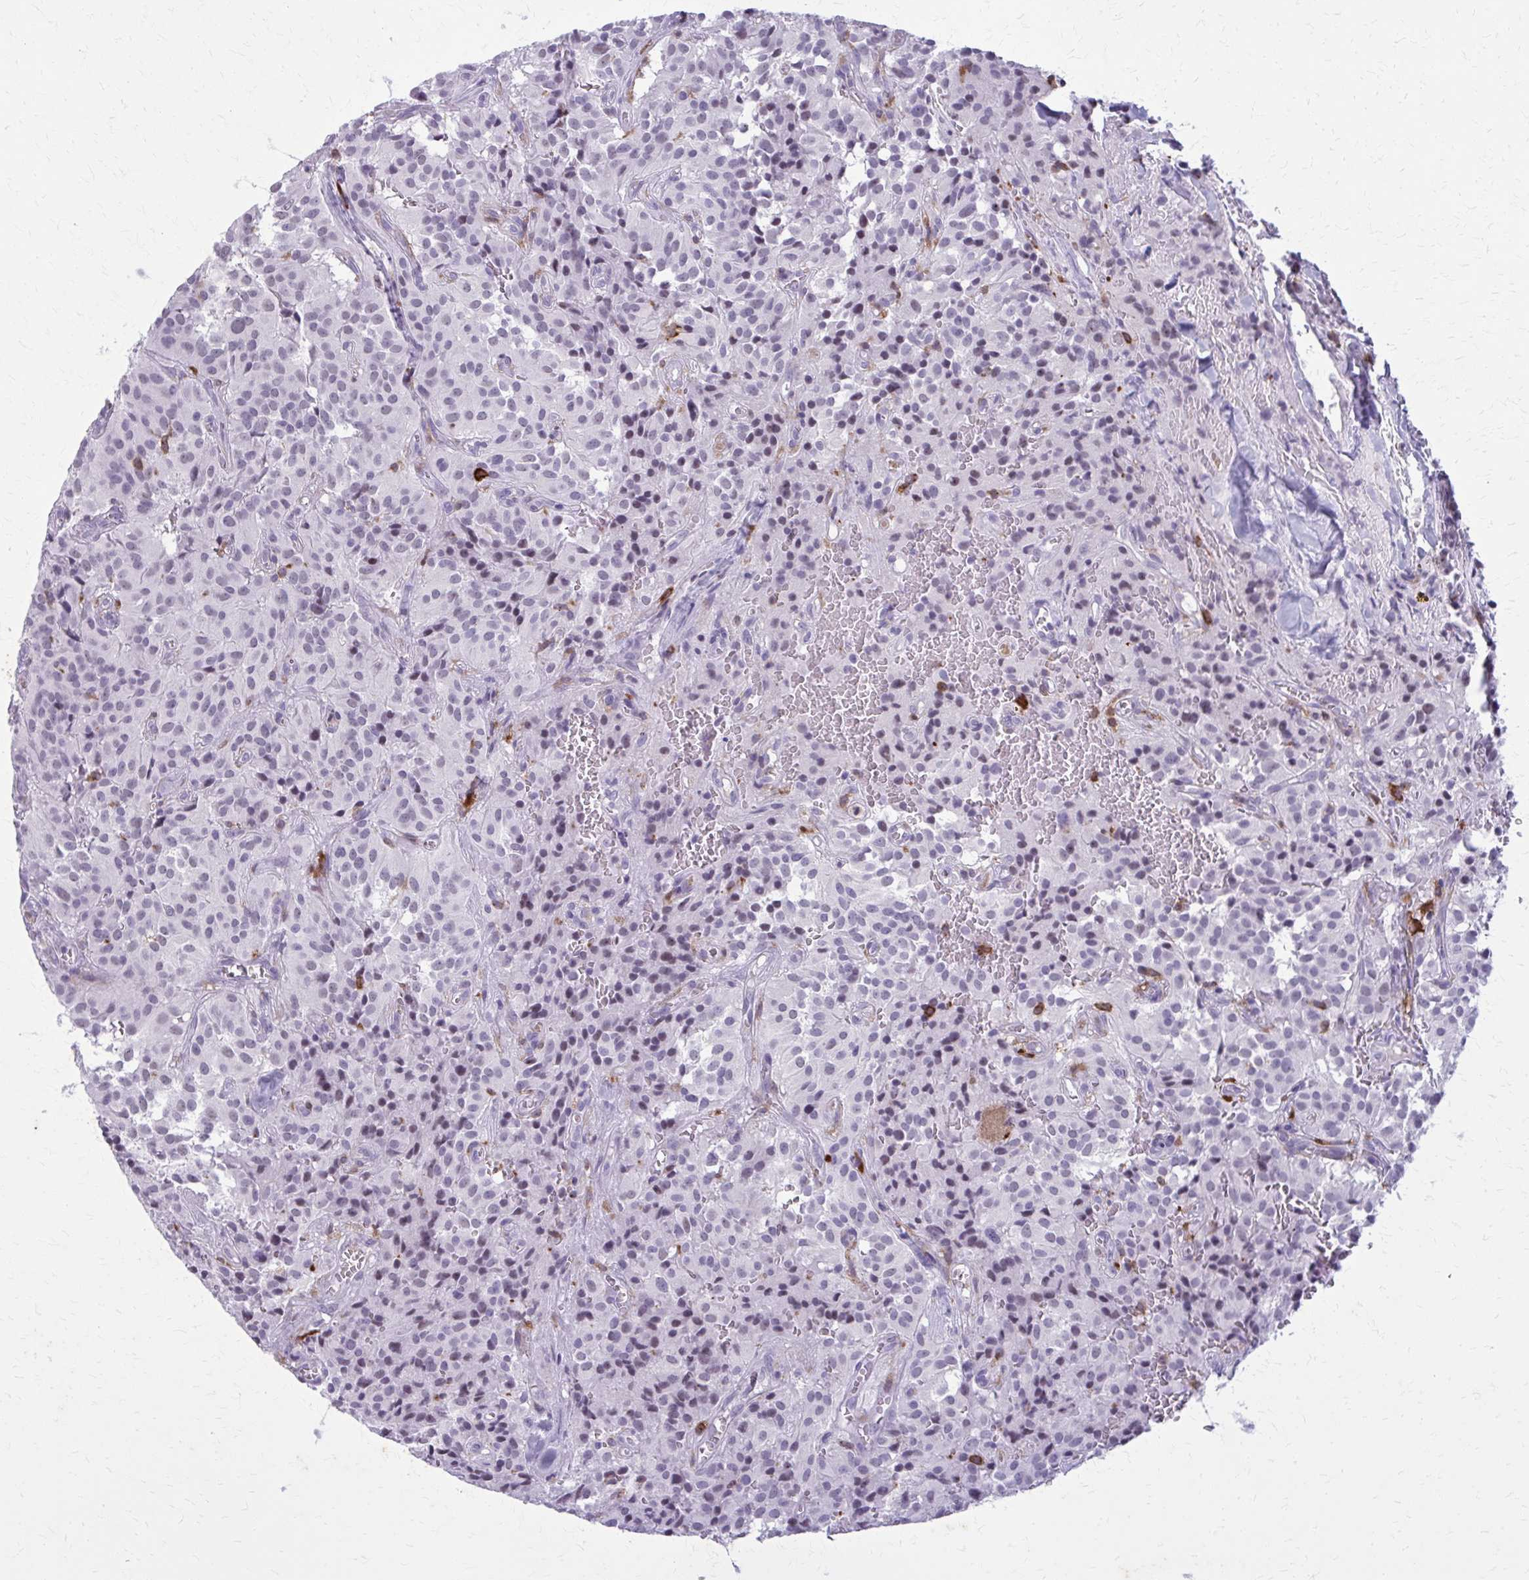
{"staining": {"intensity": "negative", "quantity": "none", "location": "none"}, "tissue": "glioma", "cell_type": "Tumor cells", "image_type": "cancer", "snomed": [{"axis": "morphology", "description": "Glioma, malignant, Low grade"}, {"axis": "topography", "description": "Brain"}], "caption": "This is an IHC image of glioma. There is no staining in tumor cells.", "gene": "CARD9", "patient": {"sex": "male", "age": 42}}